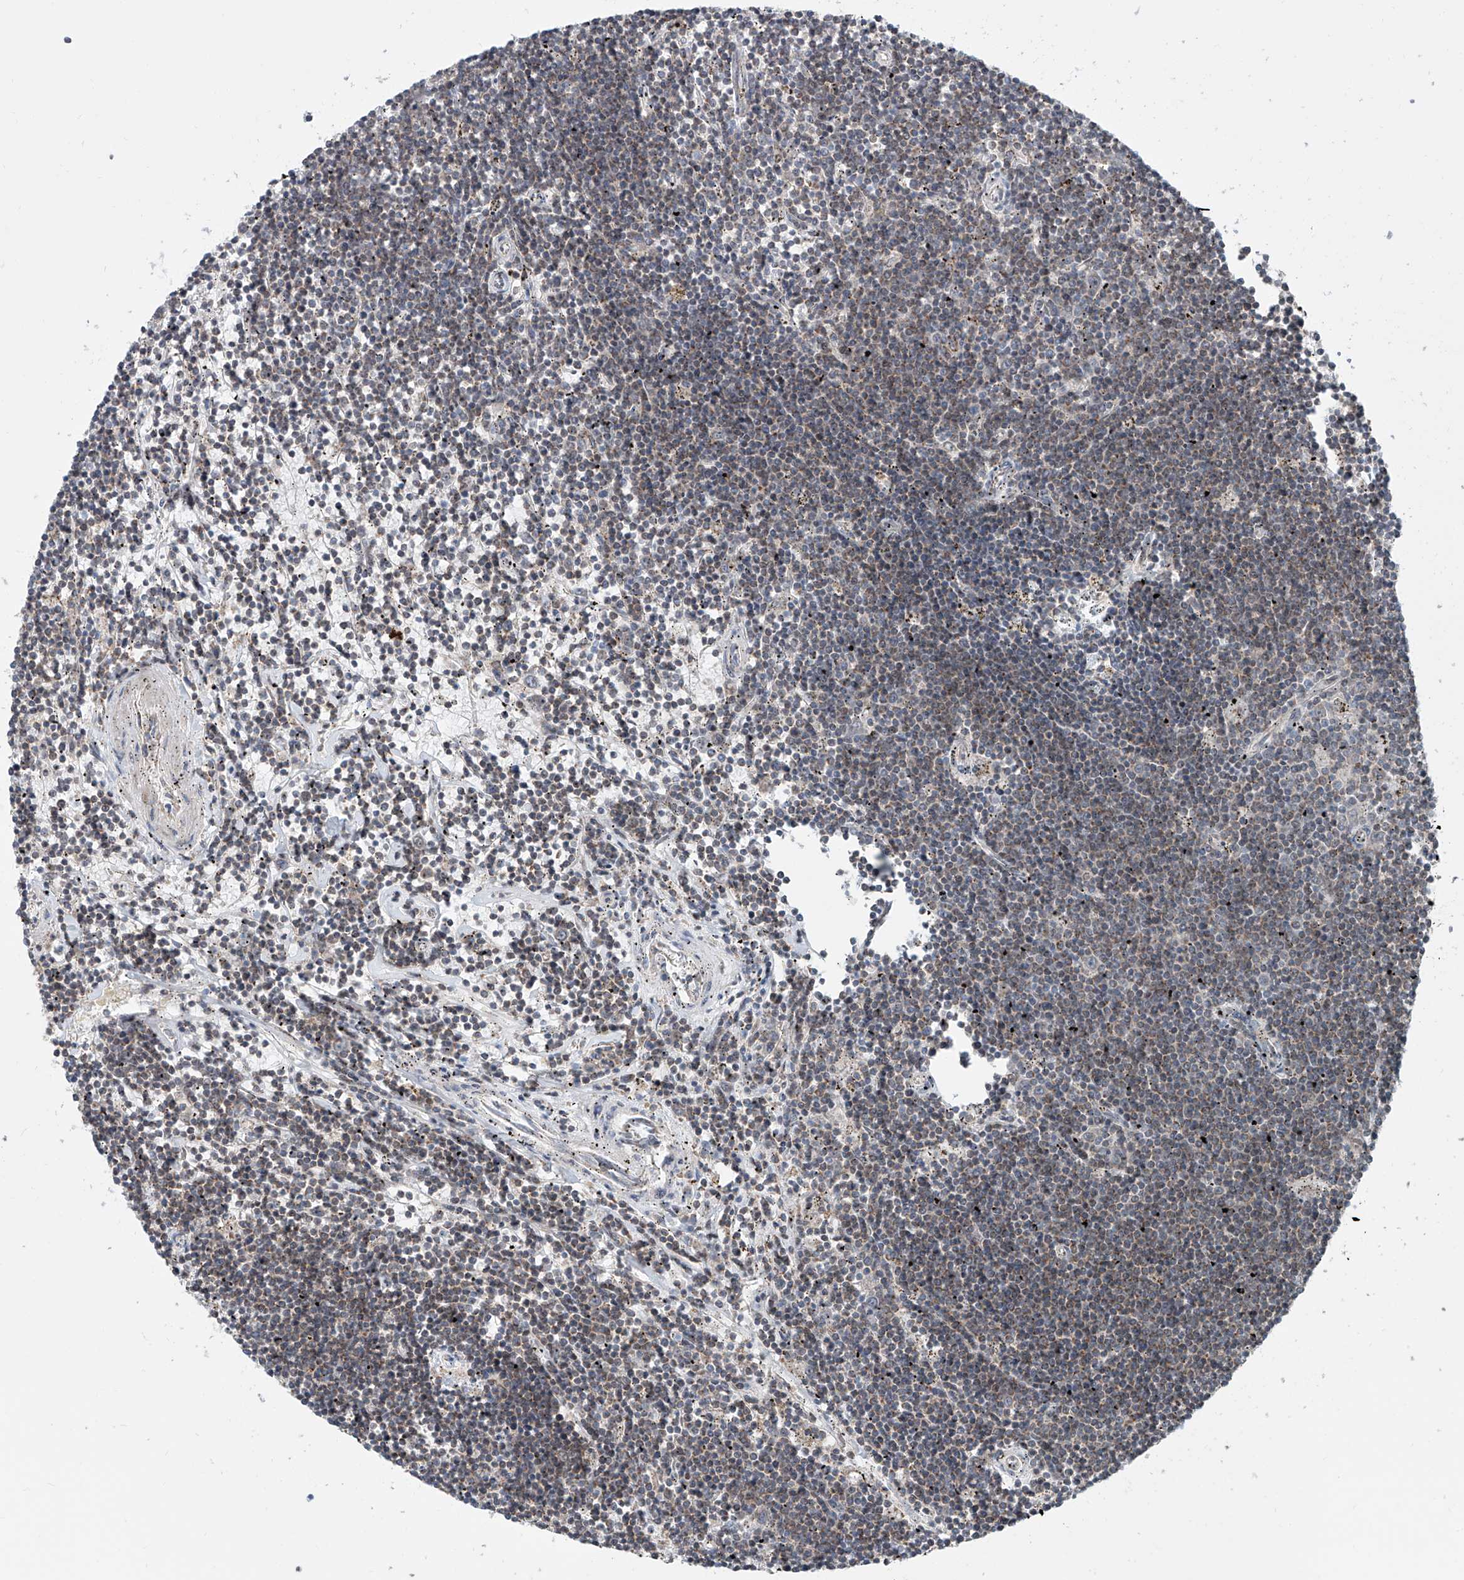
{"staining": {"intensity": "weak", "quantity": "25%-75%", "location": "cytoplasmic/membranous"}, "tissue": "lymphoma", "cell_type": "Tumor cells", "image_type": "cancer", "snomed": [{"axis": "morphology", "description": "Malignant lymphoma, non-Hodgkin's type, Low grade"}, {"axis": "topography", "description": "Spleen"}], "caption": "Low-grade malignant lymphoma, non-Hodgkin's type stained with a protein marker demonstrates weak staining in tumor cells.", "gene": "SDE2", "patient": {"sex": "male", "age": 76}}